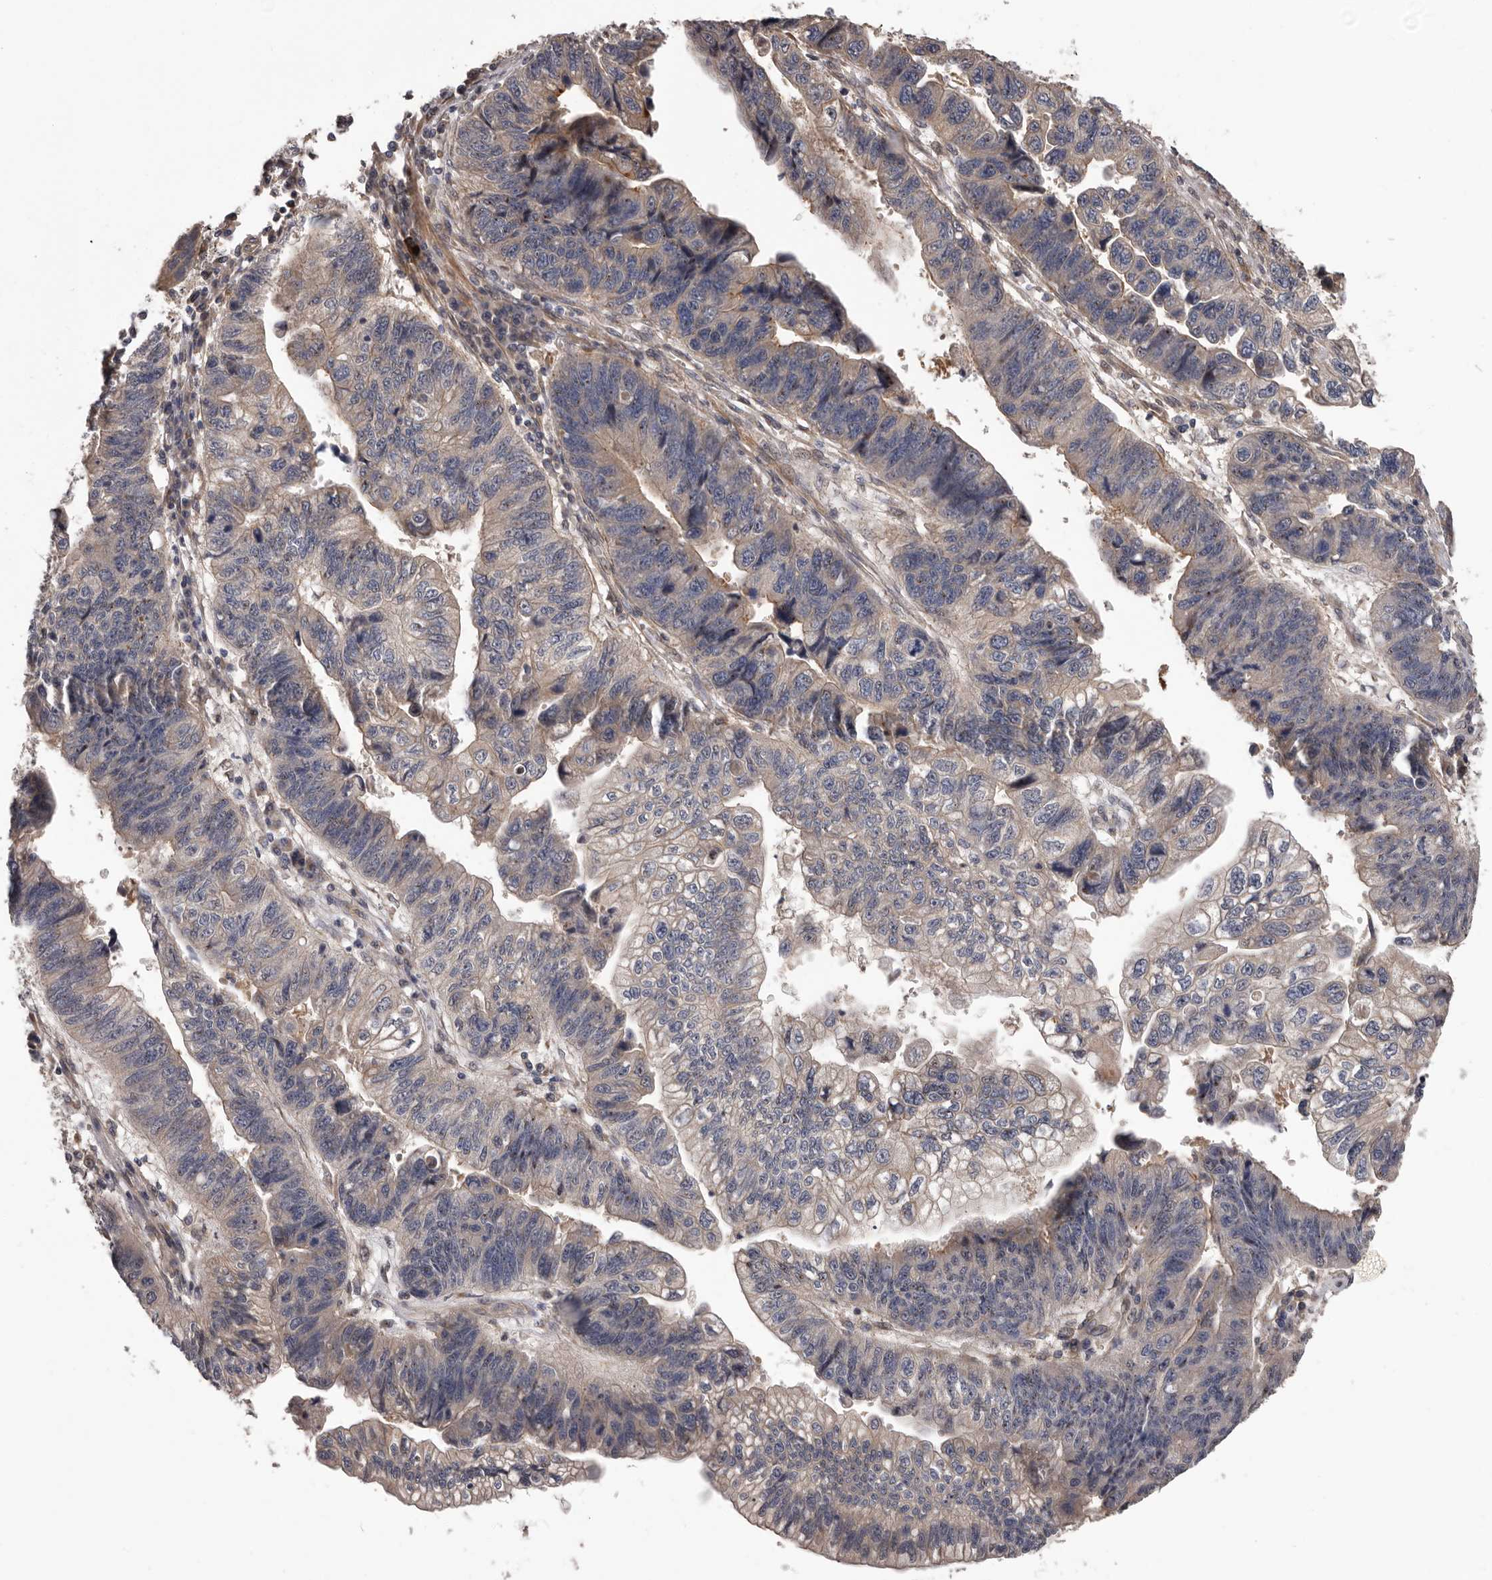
{"staining": {"intensity": "weak", "quantity": "<25%", "location": "cytoplasmic/membranous"}, "tissue": "stomach cancer", "cell_type": "Tumor cells", "image_type": "cancer", "snomed": [{"axis": "morphology", "description": "Adenocarcinoma, NOS"}, {"axis": "topography", "description": "Stomach"}], "caption": "High magnification brightfield microscopy of stomach cancer stained with DAB (3,3'-diaminobenzidine) (brown) and counterstained with hematoxylin (blue): tumor cells show no significant expression.", "gene": "PRKD1", "patient": {"sex": "male", "age": 59}}